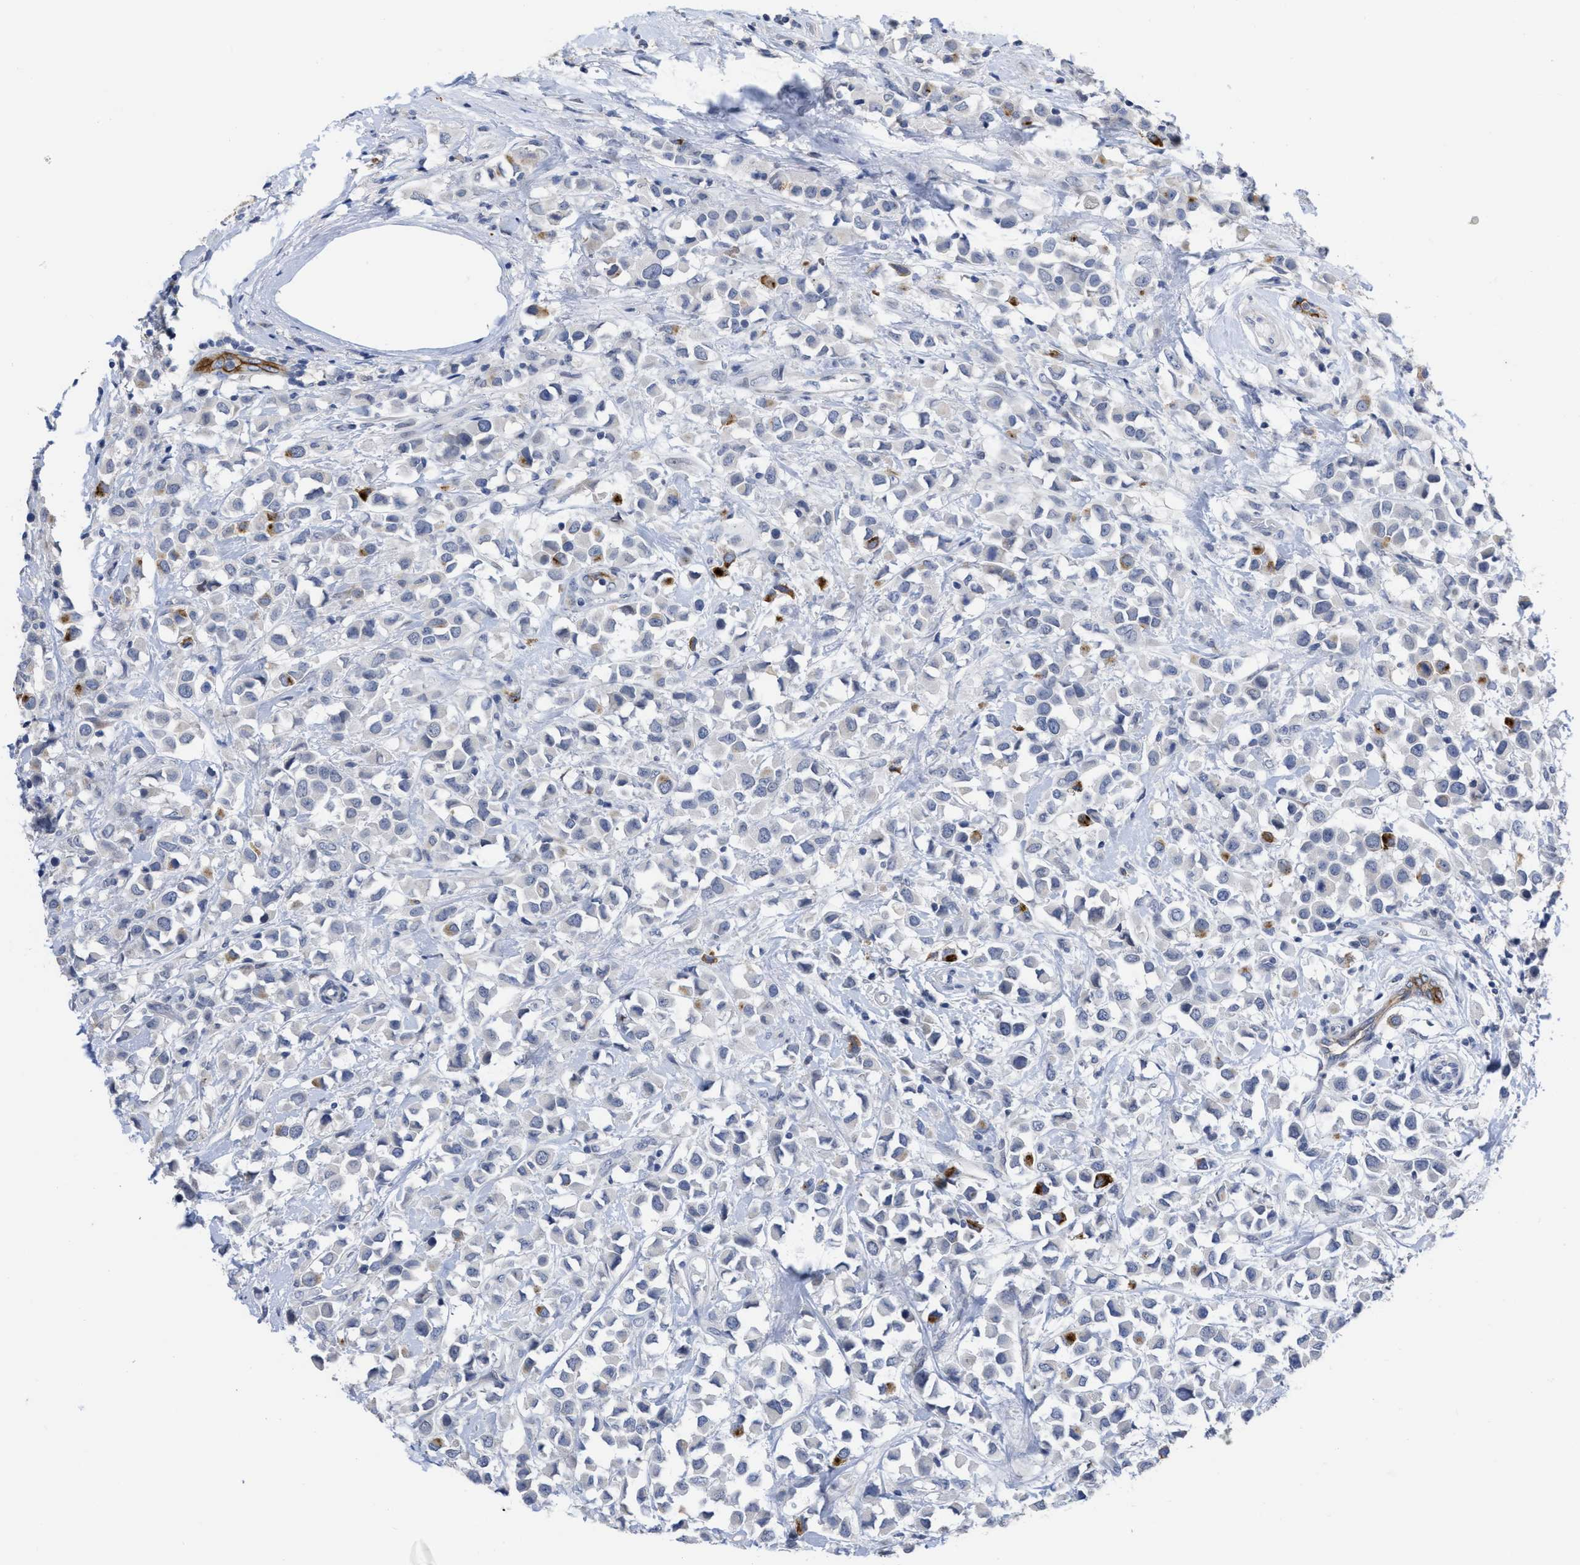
{"staining": {"intensity": "moderate", "quantity": "<25%", "location": "cytoplasmic/membranous"}, "tissue": "breast cancer", "cell_type": "Tumor cells", "image_type": "cancer", "snomed": [{"axis": "morphology", "description": "Duct carcinoma"}, {"axis": "topography", "description": "Breast"}], "caption": "Protein expression analysis of intraductal carcinoma (breast) shows moderate cytoplasmic/membranous staining in about <25% of tumor cells. (DAB (3,3'-diaminobenzidine) IHC with brightfield microscopy, high magnification).", "gene": "ACKR1", "patient": {"sex": "female", "age": 61}}